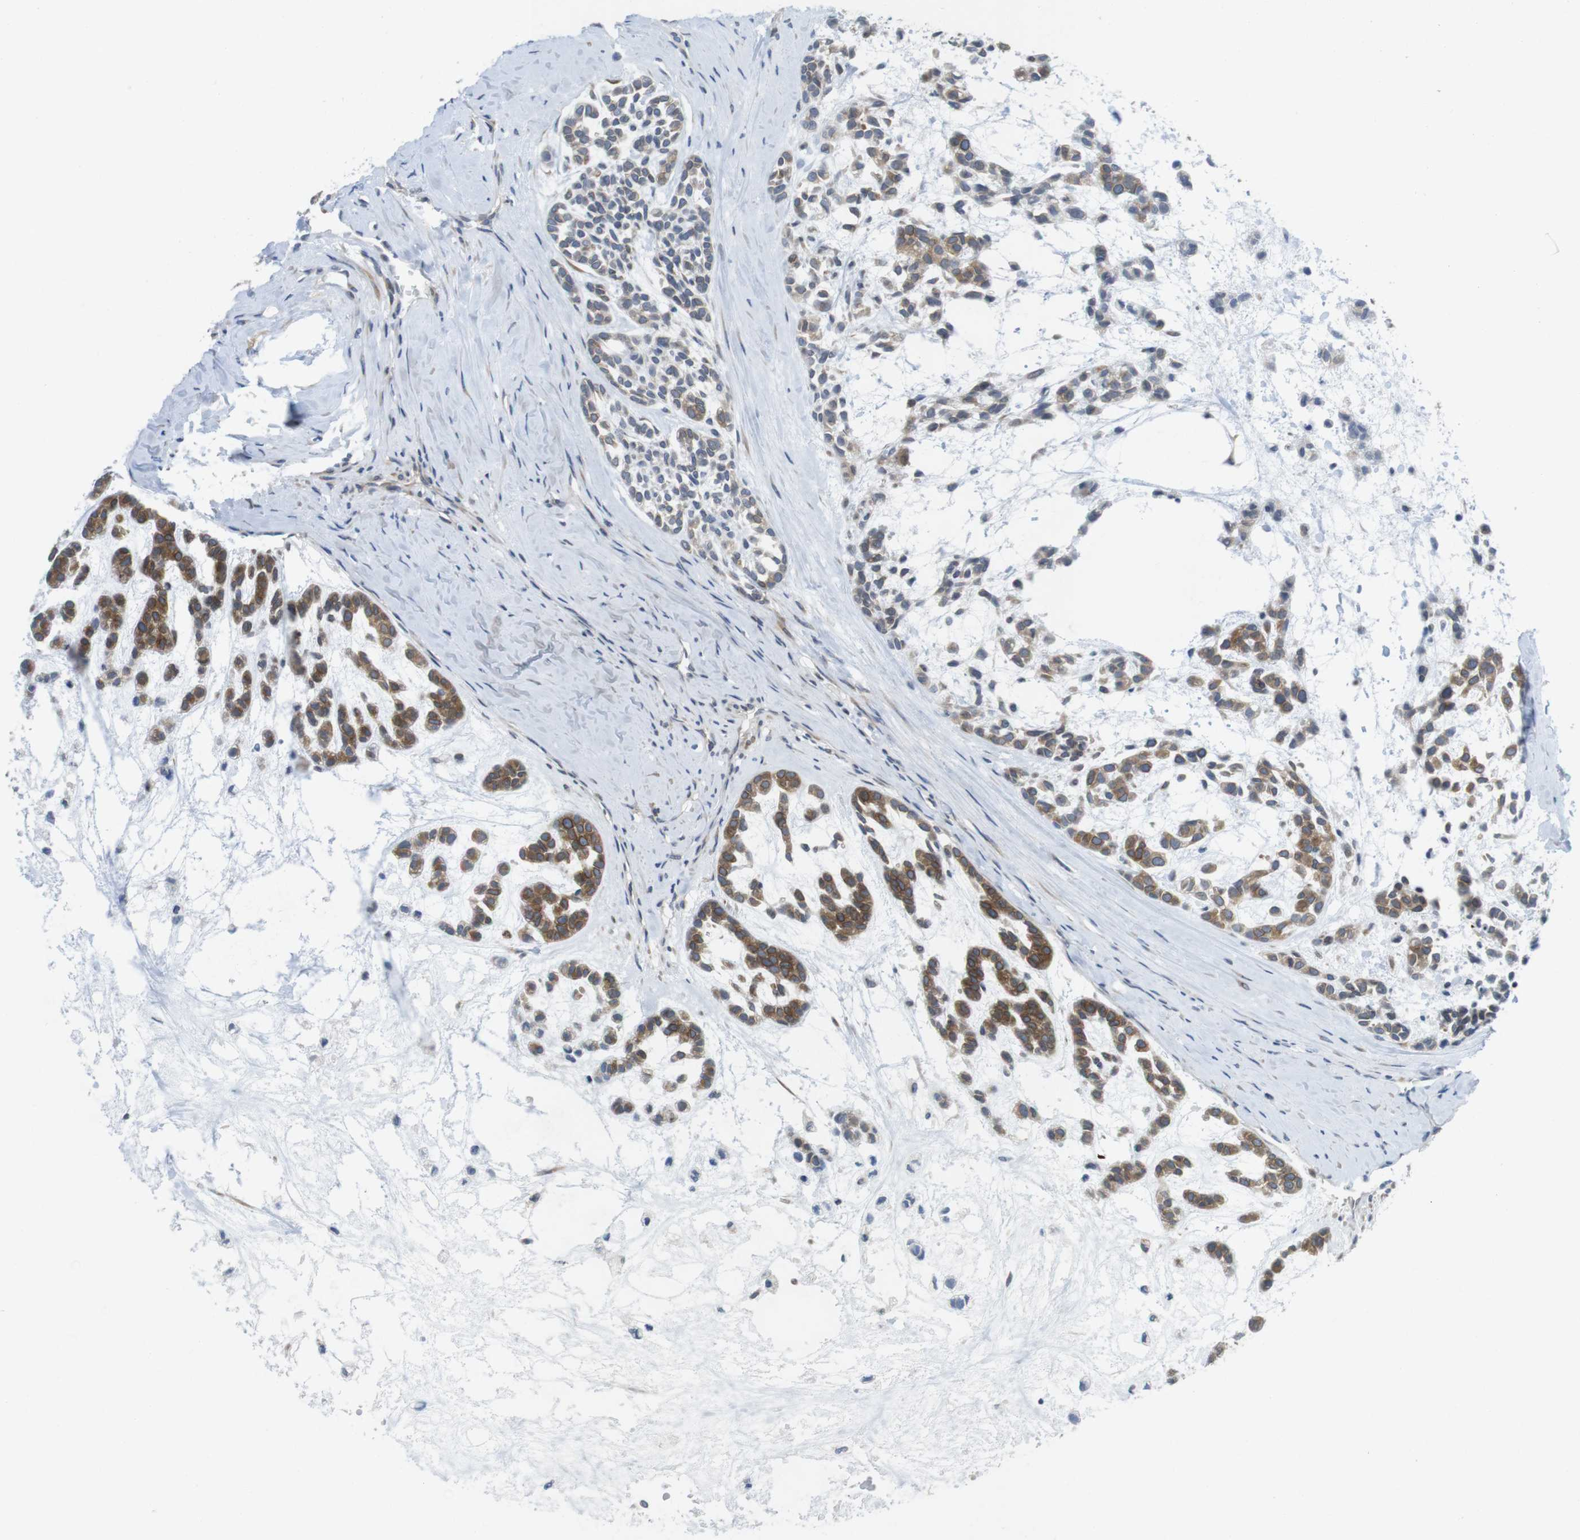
{"staining": {"intensity": "moderate", "quantity": "25%-75%", "location": "cytoplasmic/membranous"}, "tissue": "head and neck cancer", "cell_type": "Tumor cells", "image_type": "cancer", "snomed": [{"axis": "morphology", "description": "Adenocarcinoma, NOS"}, {"axis": "morphology", "description": "Adenoma, NOS"}, {"axis": "topography", "description": "Head-Neck"}], "caption": "Tumor cells reveal medium levels of moderate cytoplasmic/membranous positivity in approximately 25%-75% of cells in human head and neck cancer (adenocarcinoma).", "gene": "ERGIC3", "patient": {"sex": "female", "age": 55}}